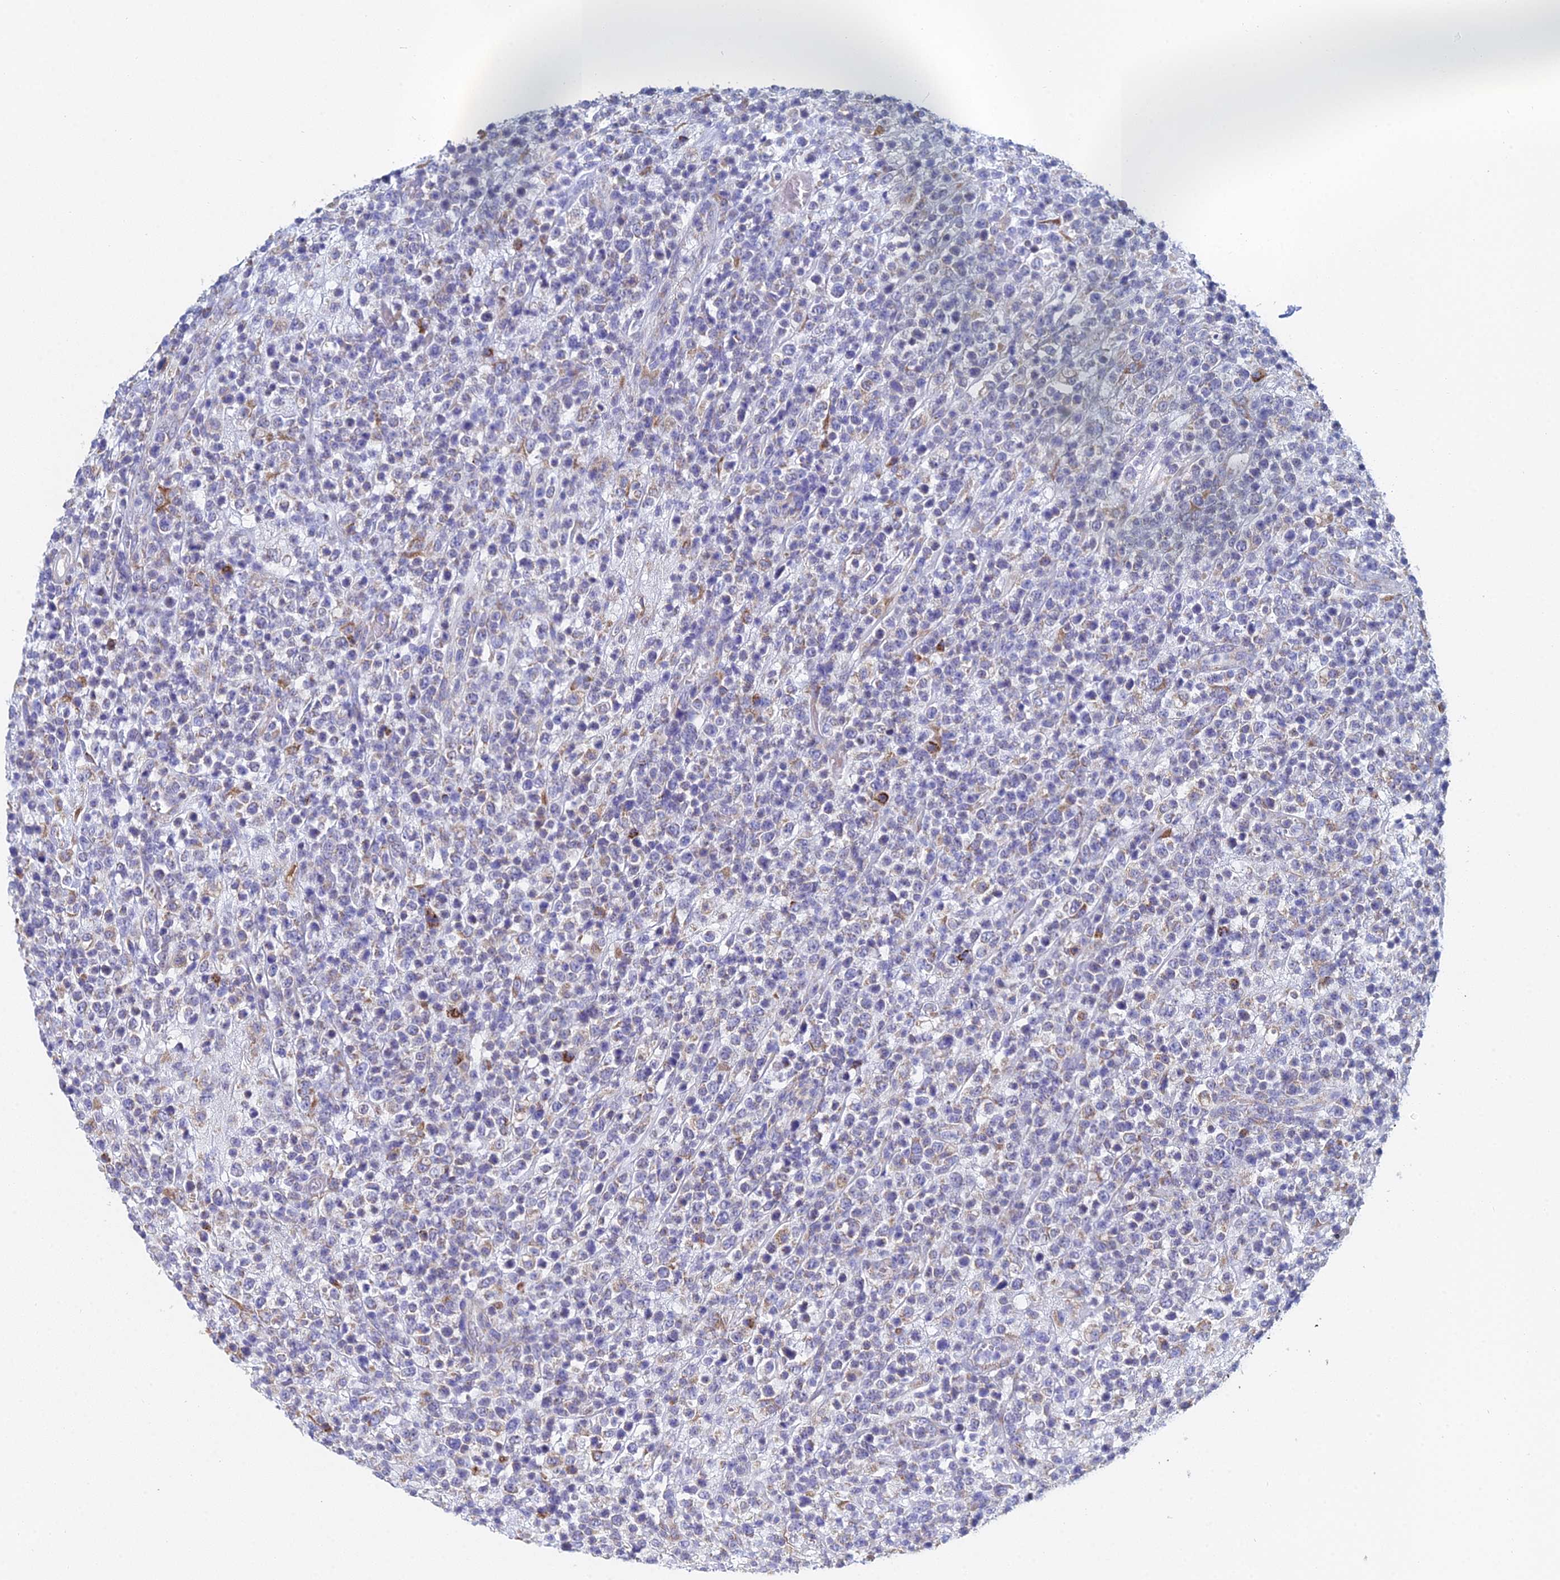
{"staining": {"intensity": "weak", "quantity": "<25%", "location": "cytoplasmic/membranous"}, "tissue": "lymphoma", "cell_type": "Tumor cells", "image_type": "cancer", "snomed": [{"axis": "morphology", "description": "Malignant lymphoma, non-Hodgkin's type, High grade"}, {"axis": "topography", "description": "Colon"}], "caption": "Immunohistochemistry of human malignant lymphoma, non-Hodgkin's type (high-grade) displays no positivity in tumor cells.", "gene": "CRACR2B", "patient": {"sex": "female", "age": 53}}